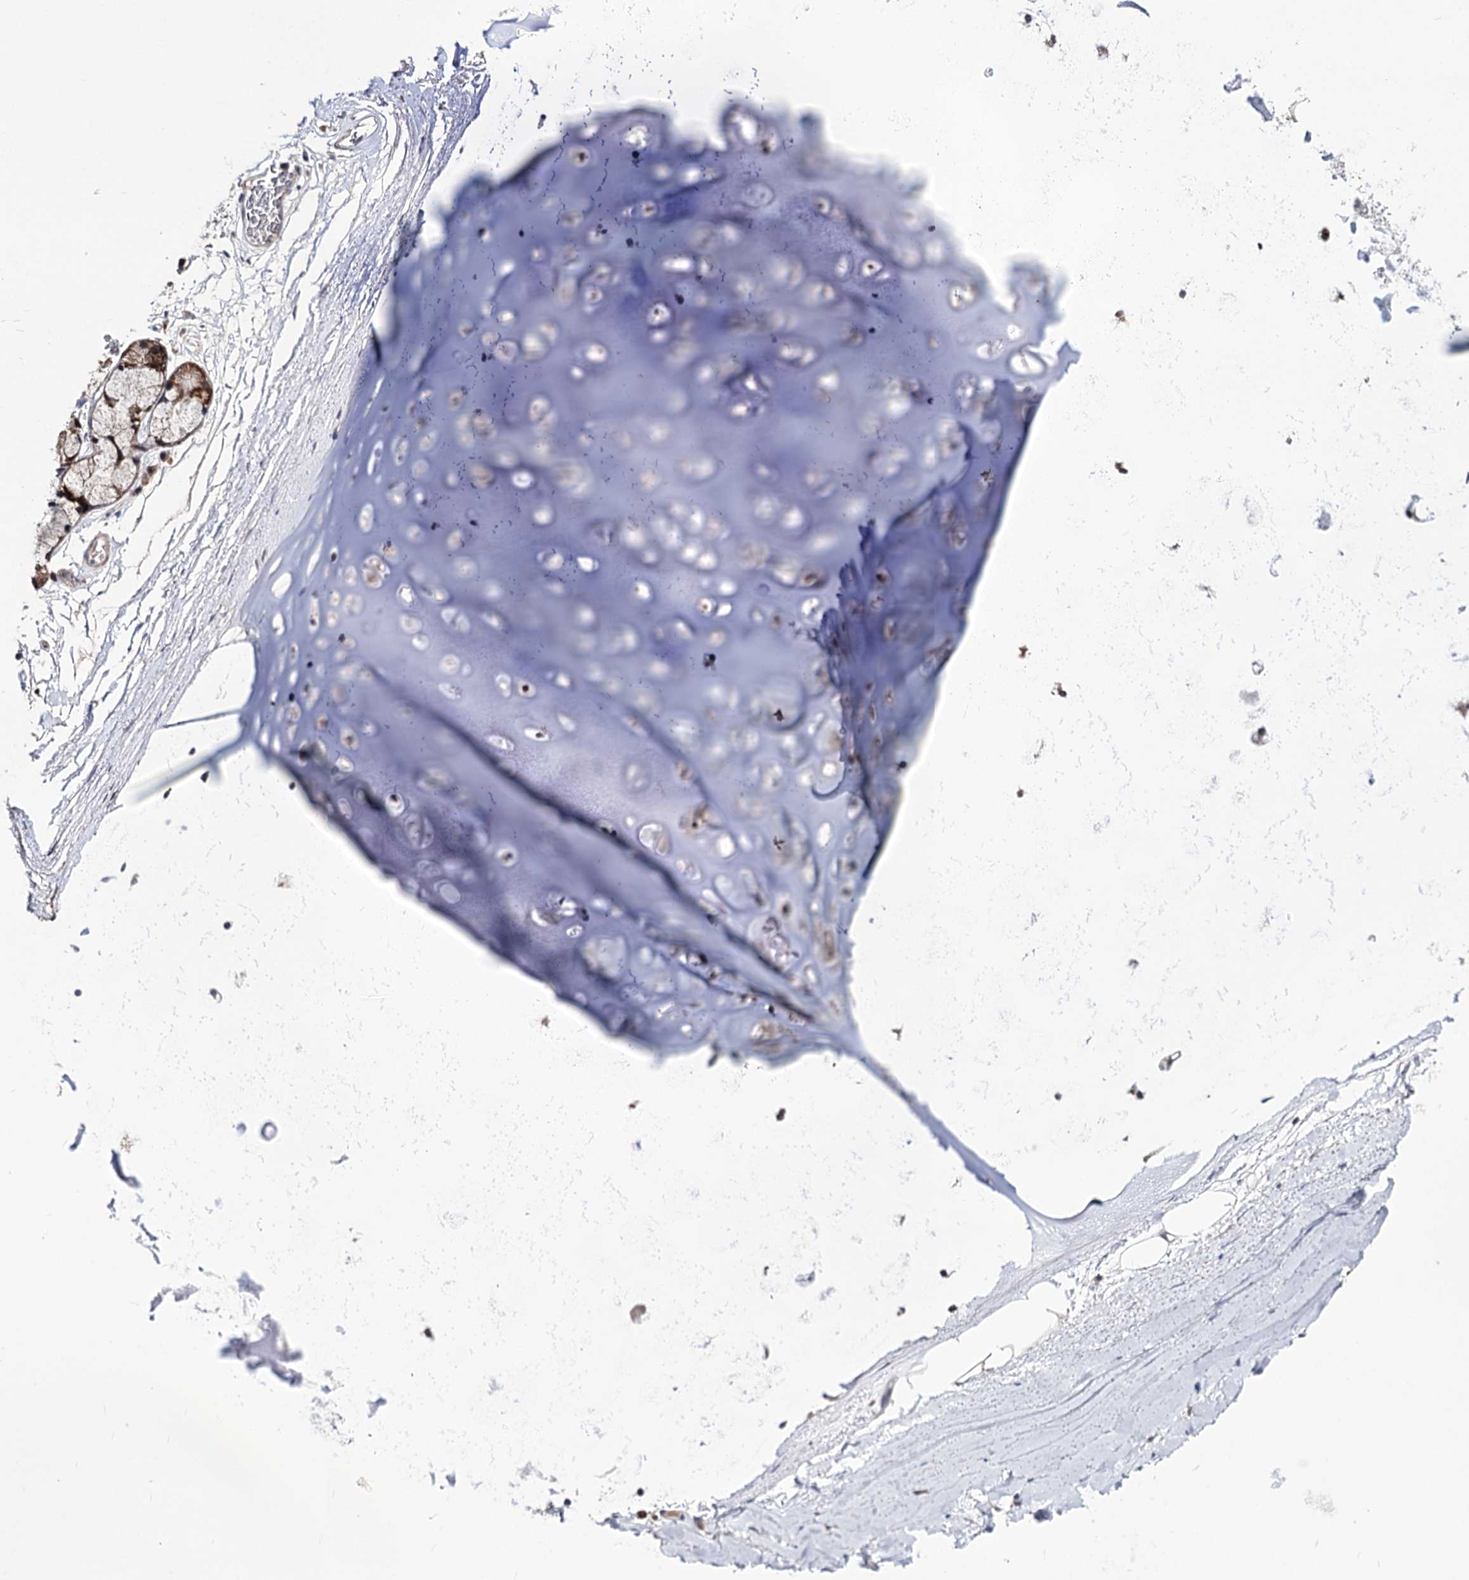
{"staining": {"intensity": "negative", "quantity": "none", "location": "none"}, "tissue": "adipose tissue", "cell_type": "Adipocytes", "image_type": "normal", "snomed": [{"axis": "morphology", "description": "Normal tissue, NOS"}, {"axis": "topography", "description": "Lymph node"}, {"axis": "topography", "description": "Bronchus"}], "caption": "High magnification brightfield microscopy of unremarkable adipose tissue stained with DAB (3,3'-diaminobenzidine) (brown) and counterstained with hematoxylin (blue): adipocytes show no significant expression. Brightfield microscopy of immunohistochemistry (IHC) stained with DAB (brown) and hematoxylin (blue), captured at high magnification.", "gene": "PPRC1", "patient": {"sex": "male", "age": 63}}